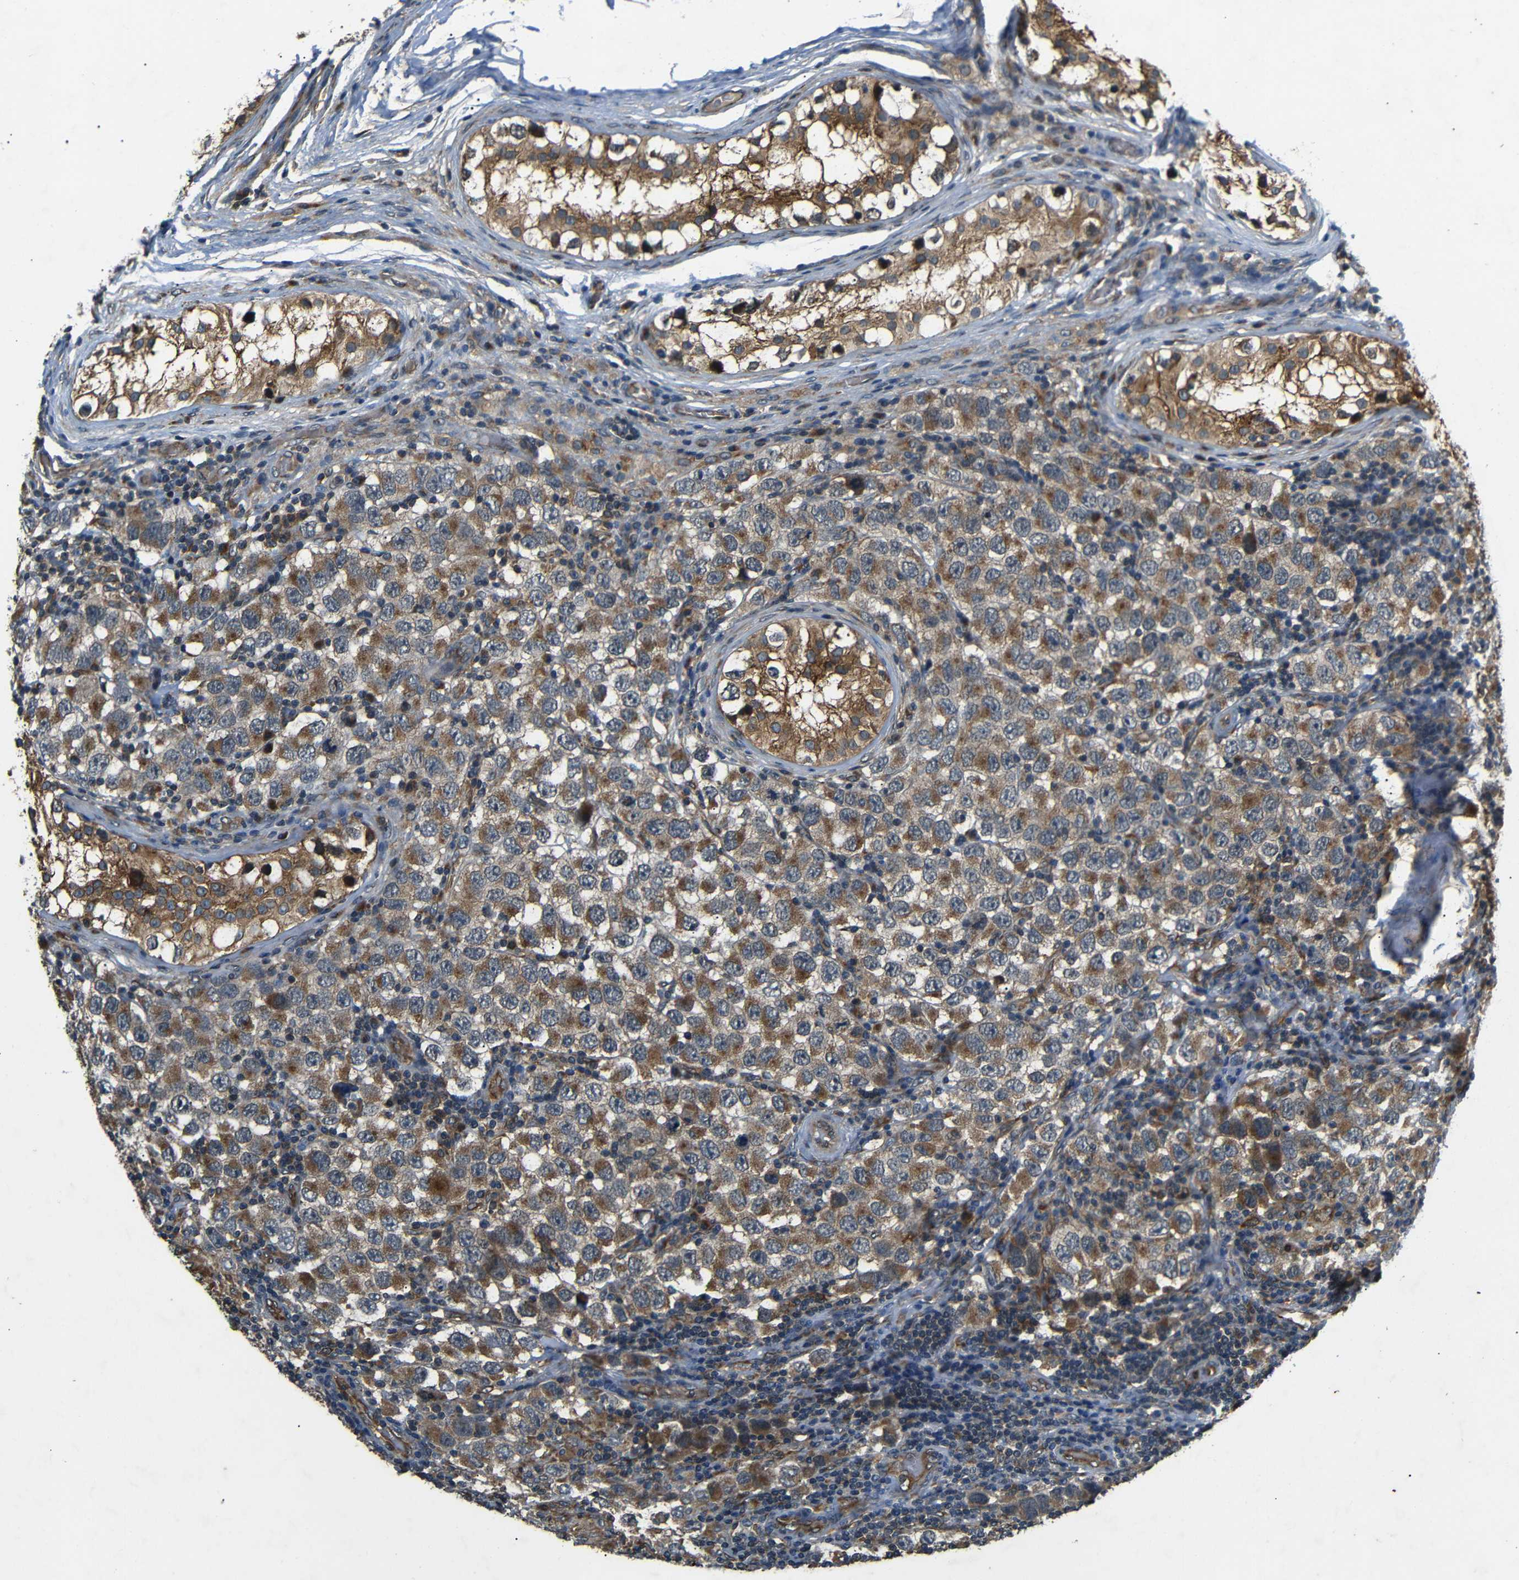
{"staining": {"intensity": "moderate", "quantity": ">75%", "location": "cytoplasmic/membranous"}, "tissue": "testis cancer", "cell_type": "Tumor cells", "image_type": "cancer", "snomed": [{"axis": "morphology", "description": "Carcinoma, Embryonal, NOS"}, {"axis": "topography", "description": "Testis"}], "caption": "Moderate cytoplasmic/membranous protein expression is appreciated in approximately >75% of tumor cells in testis embryonal carcinoma. (brown staining indicates protein expression, while blue staining denotes nuclei).", "gene": "TRPC1", "patient": {"sex": "male", "age": 21}}